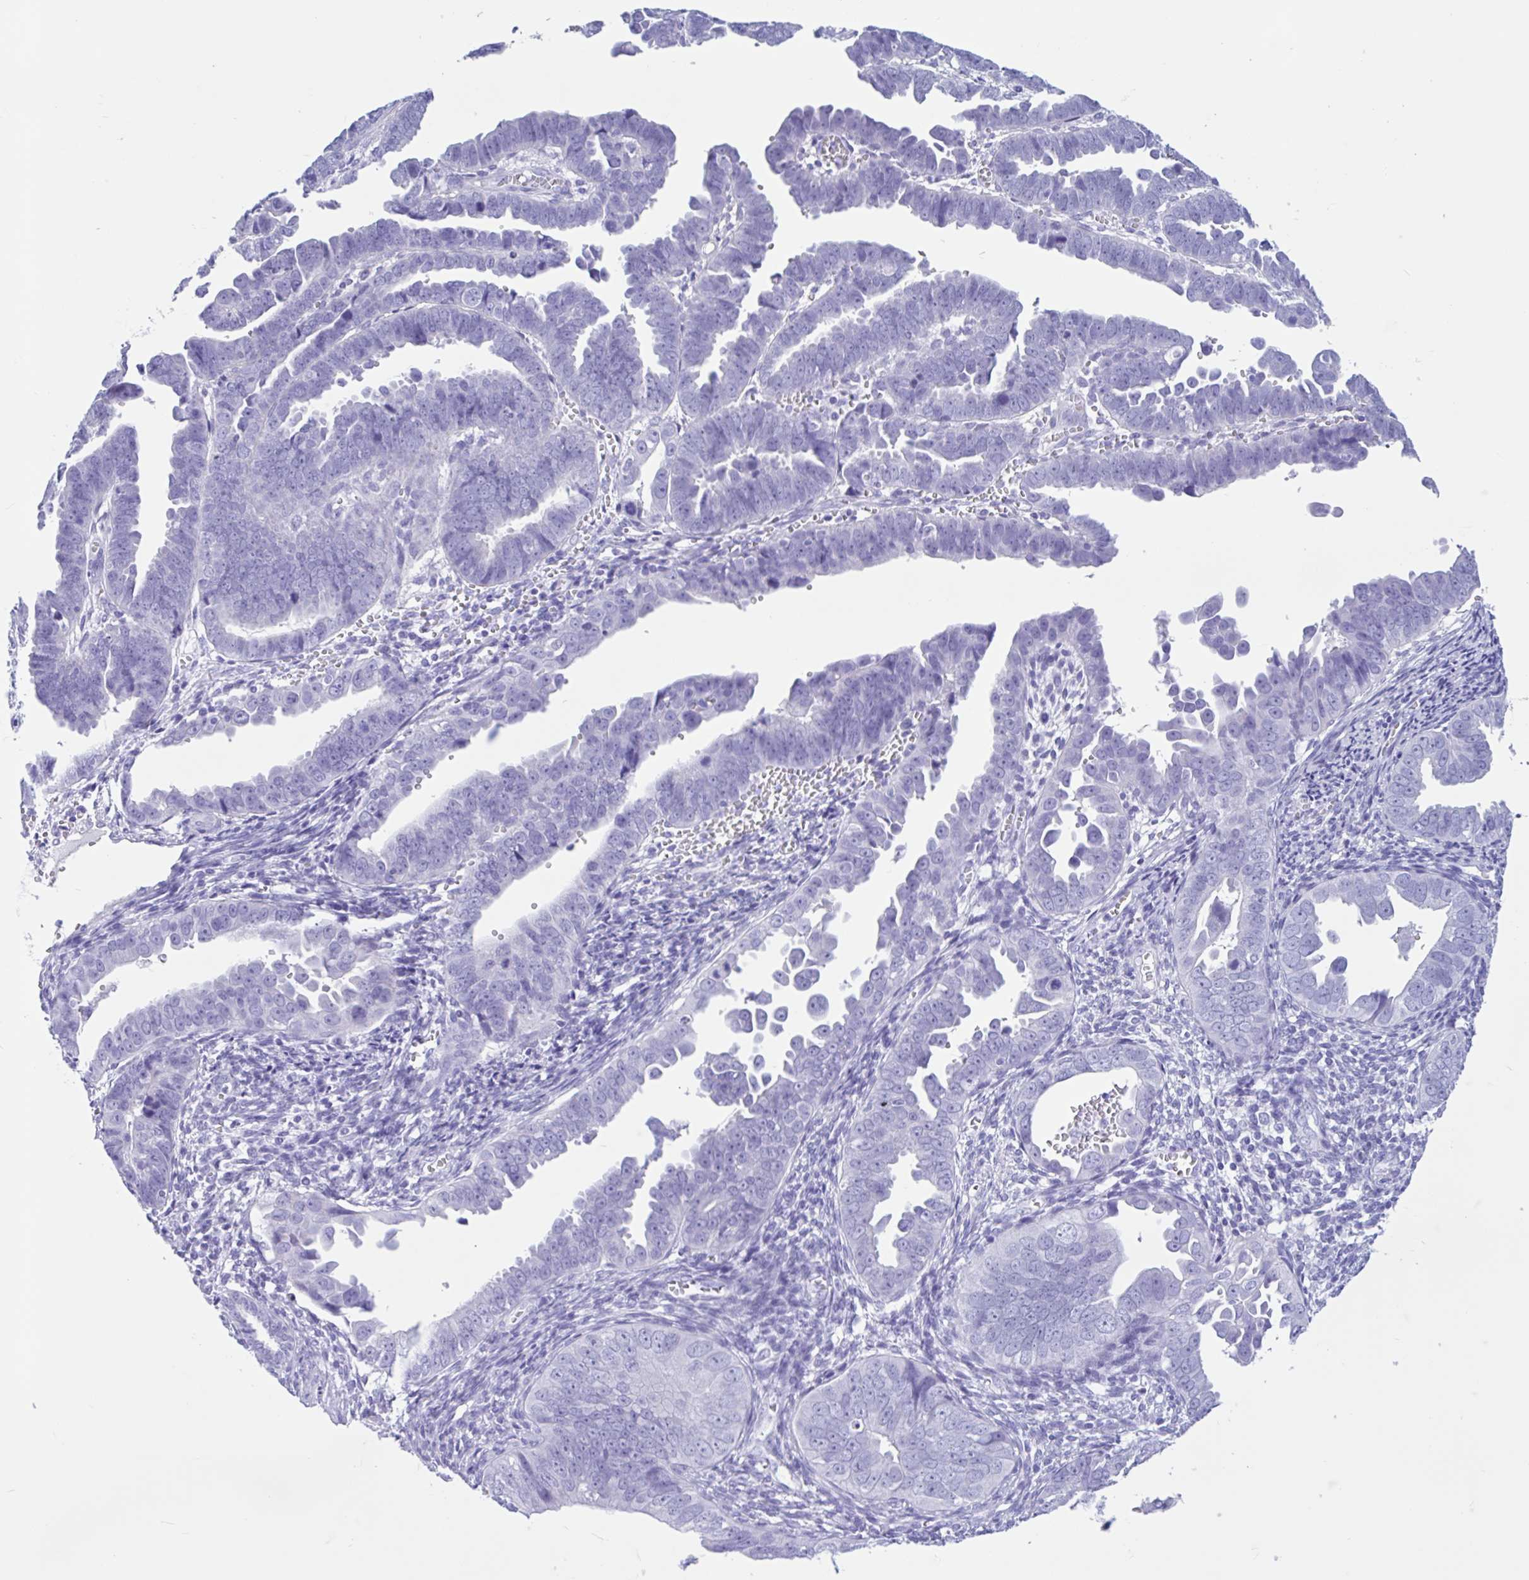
{"staining": {"intensity": "negative", "quantity": "none", "location": "none"}, "tissue": "endometrial cancer", "cell_type": "Tumor cells", "image_type": "cancer", "snomed": [{"axis": "morphology", "description": "Adenocarcinoma, NOS"}, {"axis": "topography", "description": "Endometrium"}], "caption": "Human endometrial adenocarcinoma stained for a protein using immunohistochemistry exhibits no expression in tumor cells.", "gene": "OR4N4", "patient": {"sex": "female", "age": 75}}